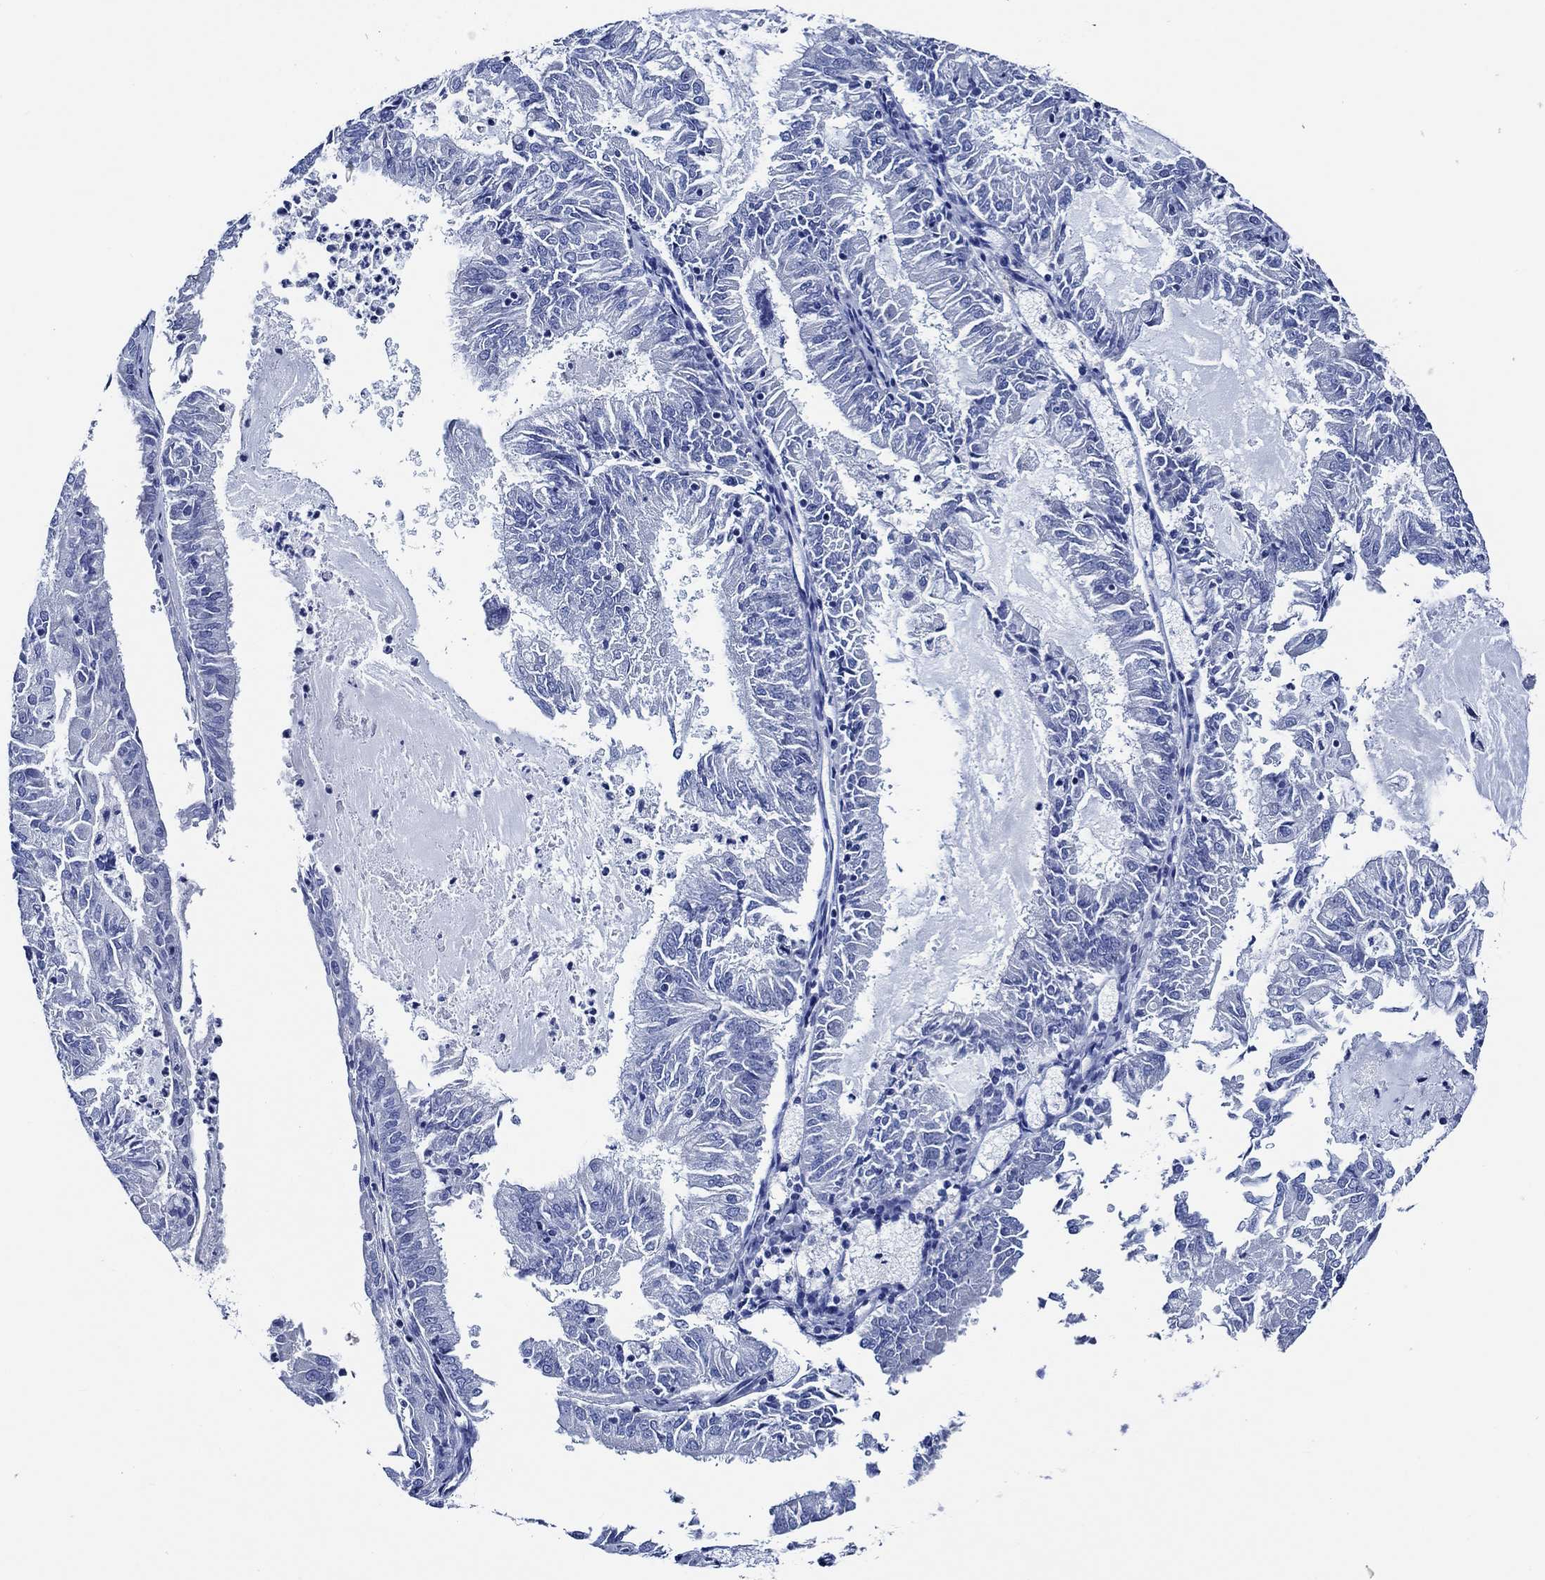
{"staining": {"intensity": "negative", "quantity": "none", "location": "none"}, "tissue": "endometrial cancer", "cell_type": "Tumor cells", "image_type": "cancer", "snomed": [{"axis": "morphology", "description": "Adenocarcinoma, NOS"}, {"axis": "topography", "description": "Endometrium"}], "caption": "Immunohistochemical staining of human endometrial adenocarcinoma reveals no significant staining in tumor cells.", "gene": "WDR62", "patient": {"sex": "female", "age": 57}}